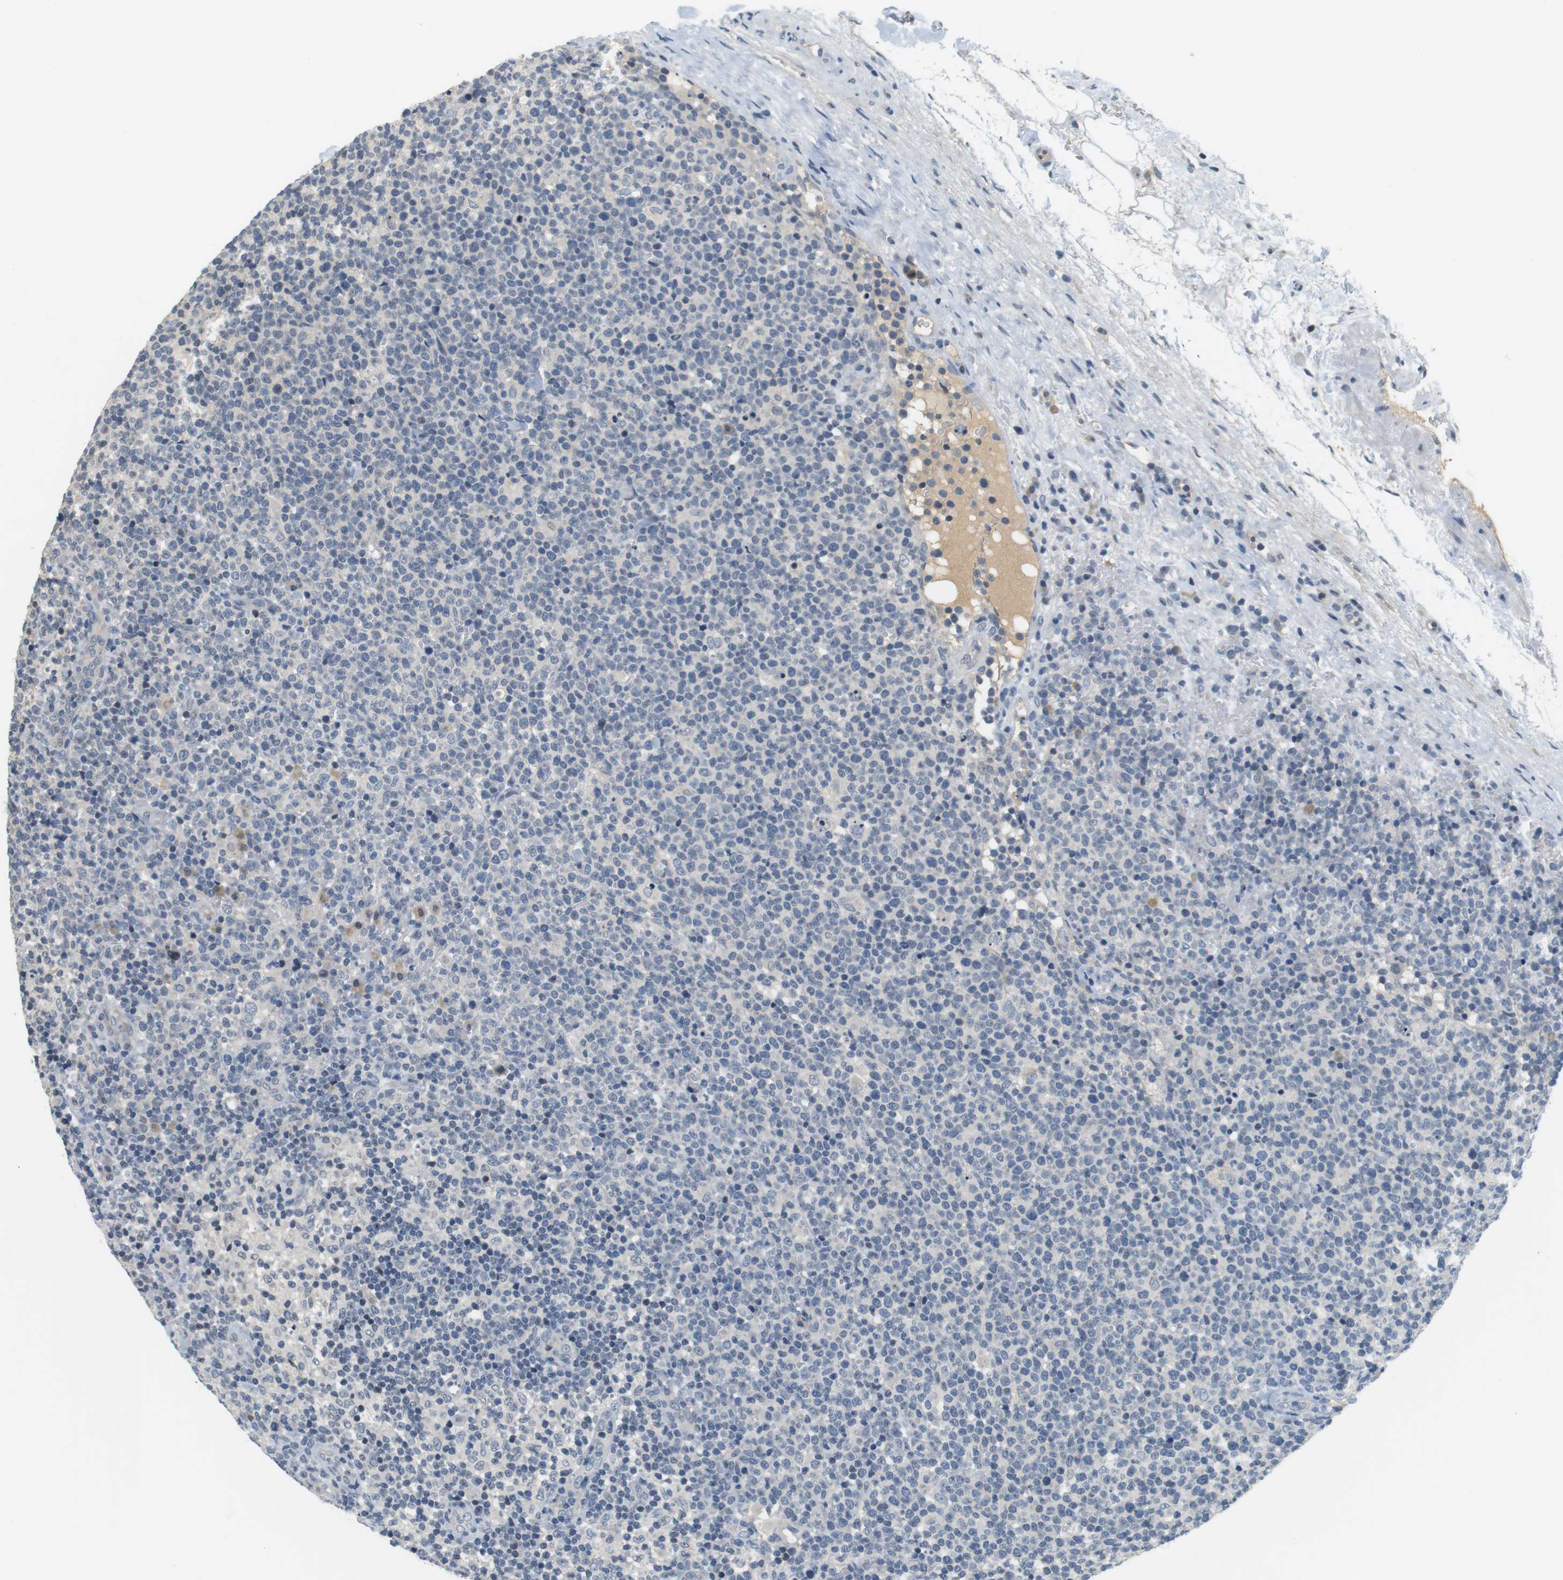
{"staining": {"intensity": "negative", "quantity": "none", "location": "none"}, "tissue": "lymphoma", "cell_type": "Tumor cells", "image_type": "cancer", "snomed": [{"axis": "morphology", "description": "Malignant lymphoma, non-Hodgkin's type, High grade"}, {"axis": "topography", "description": "Lymph node"}], "caption": "This is an IHC image of human malignant lymphoma, non-Hodgkin's type (high-grade). There is no expression in tumor cells.", "gene": "WNT7A", "patient": {"sex": "male", "age": 61}}